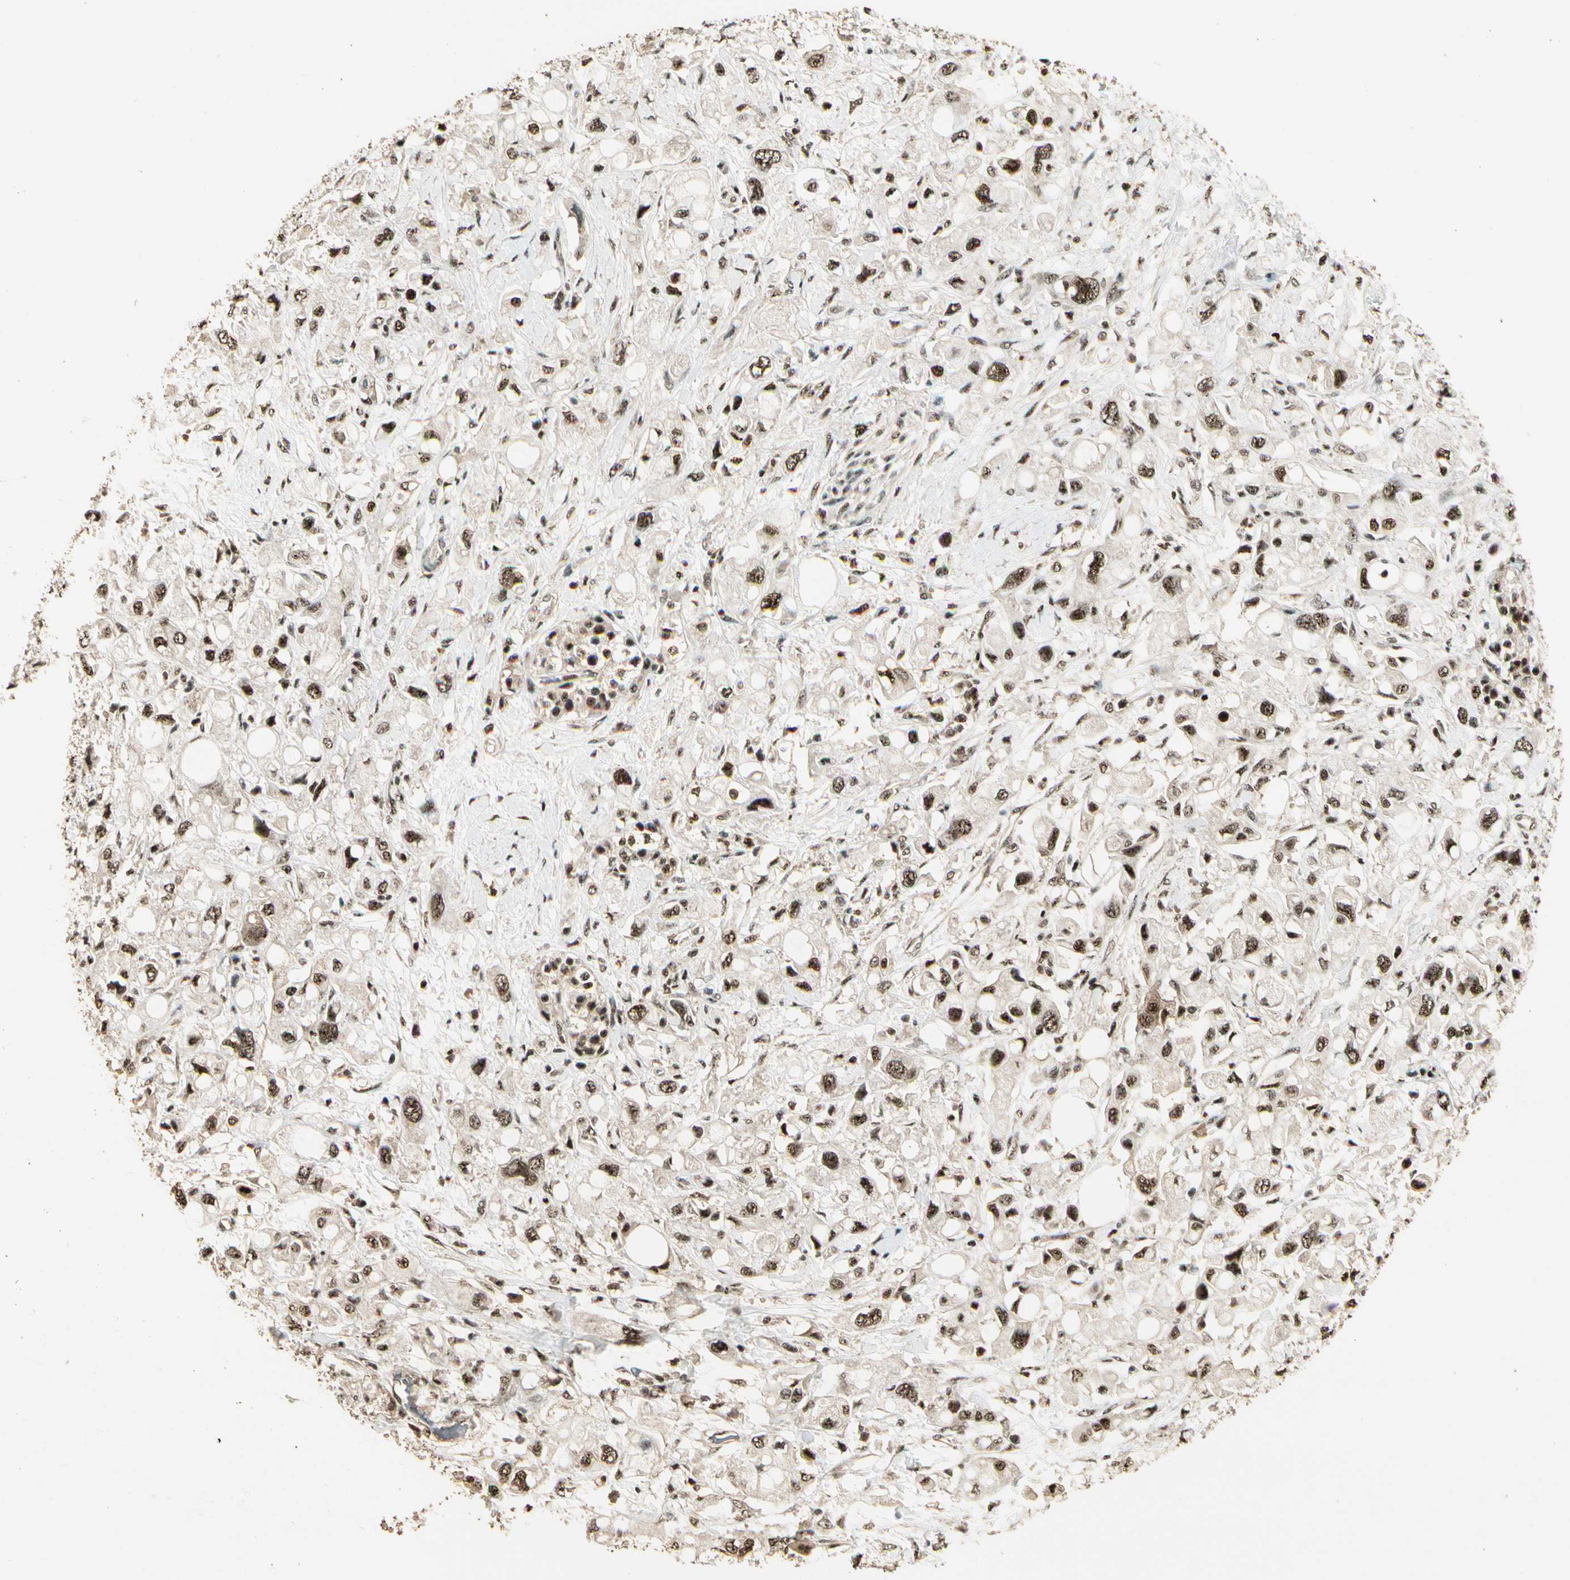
{"staining": {"intensity": "strong", "quantity": "25%-75%", "location": "nuclear"}, "tissue": "pancreatic cancer", "cell_type": "Tumor cells", "image_type": "cancer", "snomed": [{"axis": "morphology", "description": "Adenocarcinoma, NOS"}, {"axis": "topography", "description": "Pancreas"}], "caption": "The image shows immunohistochemical staining of pancreatic adenocarcinoma. There is strong nuclear expression is seen in approximately 25%-75% of tumor cells. The staining was performed using DAB to visualize the protein expression in brown, while the nuclei were stained in blue with hematoxylin (Magnification: 20x).", "gene": "RBM25", "patient": {"sex": "female", "age": 56}}